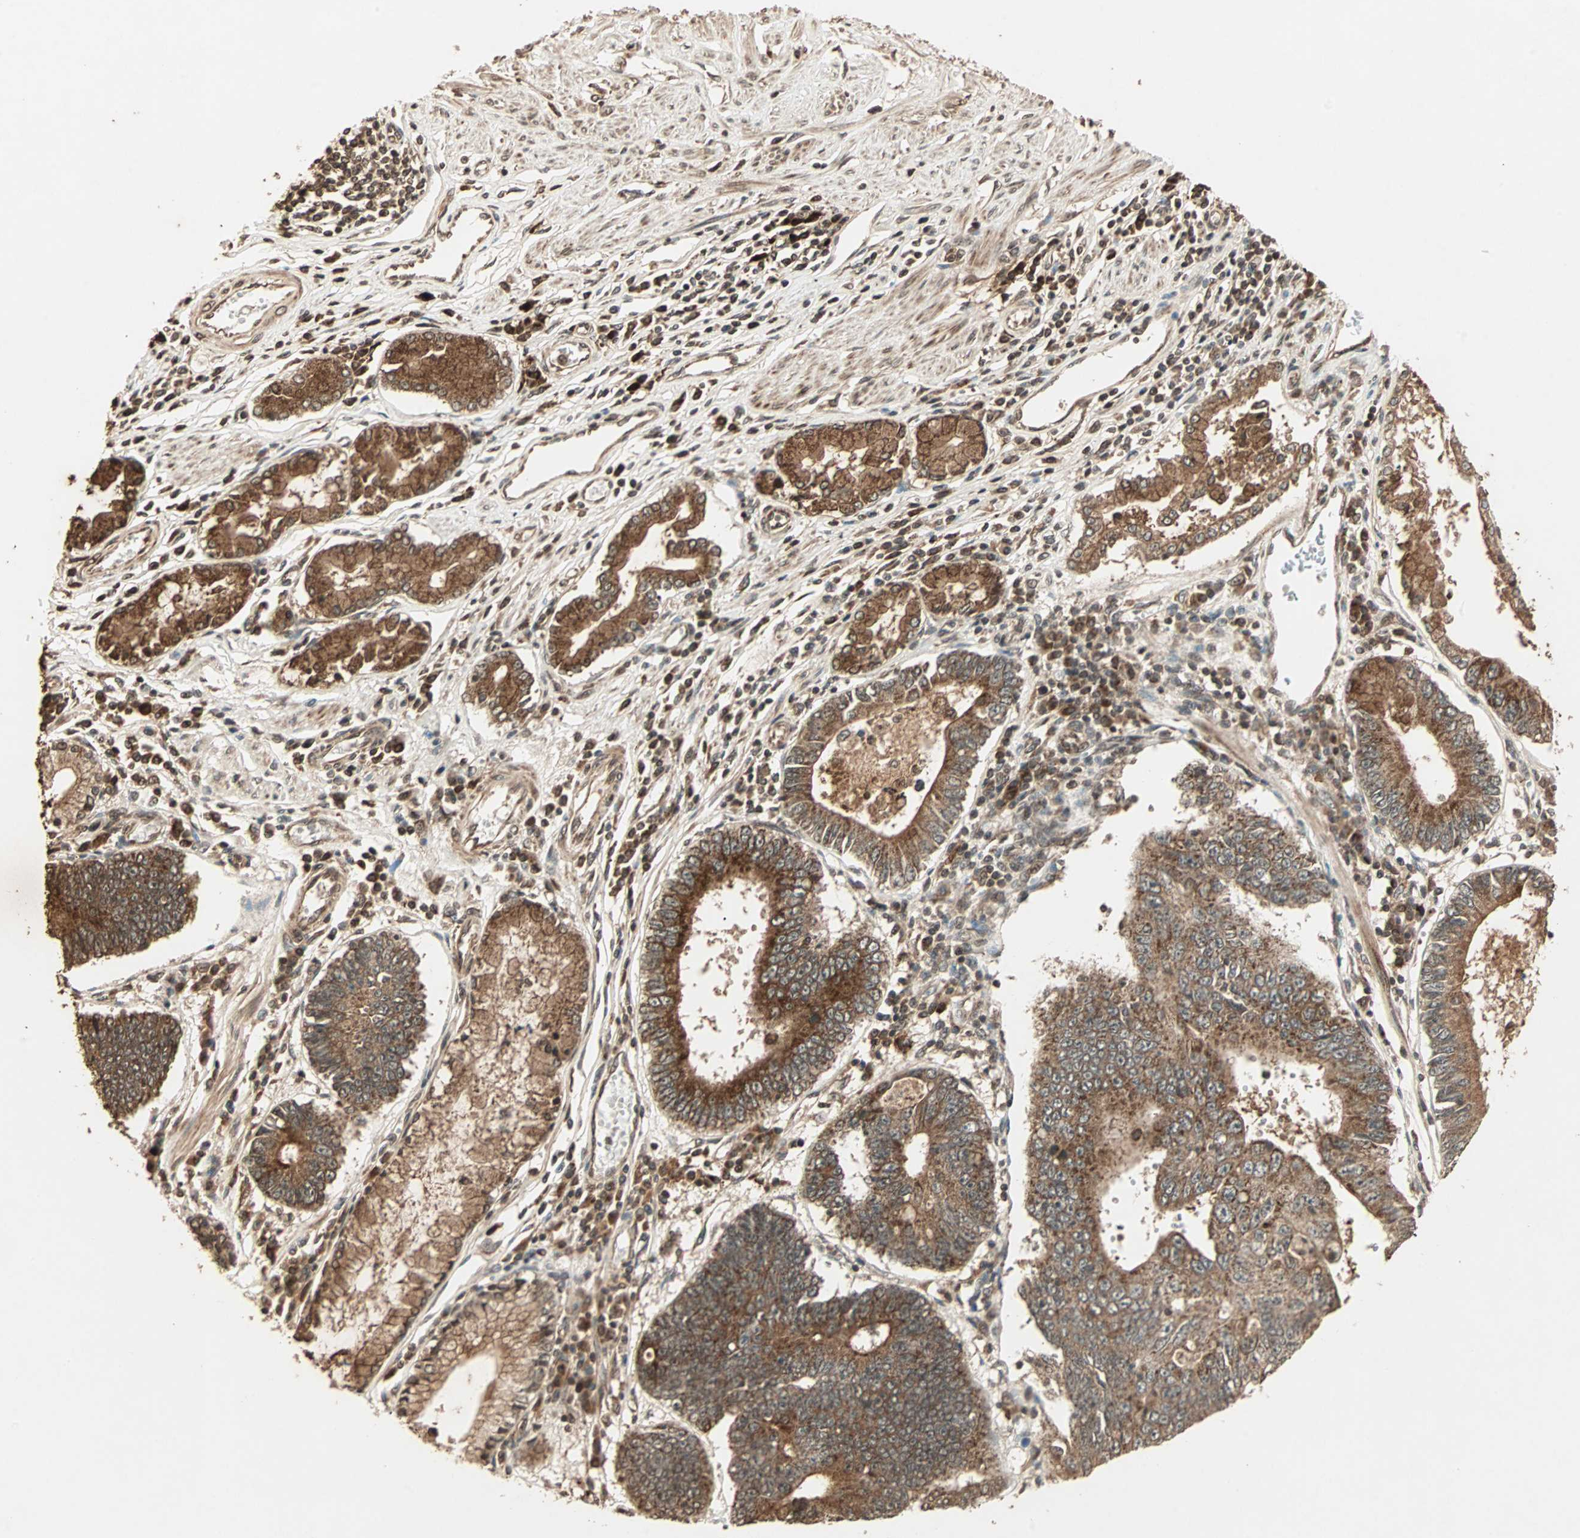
{"staining": {"intensity": "strong", "quantity": ">75%", "location": "cytoplasmic/membranous"}, "tissue": "stomach cancer", "cell_type": "Tumor cells", "image_type": "cancer", "snomed": [{"axis": "morphology", "description": "Adenocarcinoma, NOS"}, {"axis": "topography", "description": "Stomach"}], "caption": "Human adenocarcinoma (stomach) stained for a protein (brown) shows strong cytoplasmic/membranous positive staining in approximately >75% of tumor cells.", "gene": "RFFL", "patient": {"sex": "male", "age": 59}}